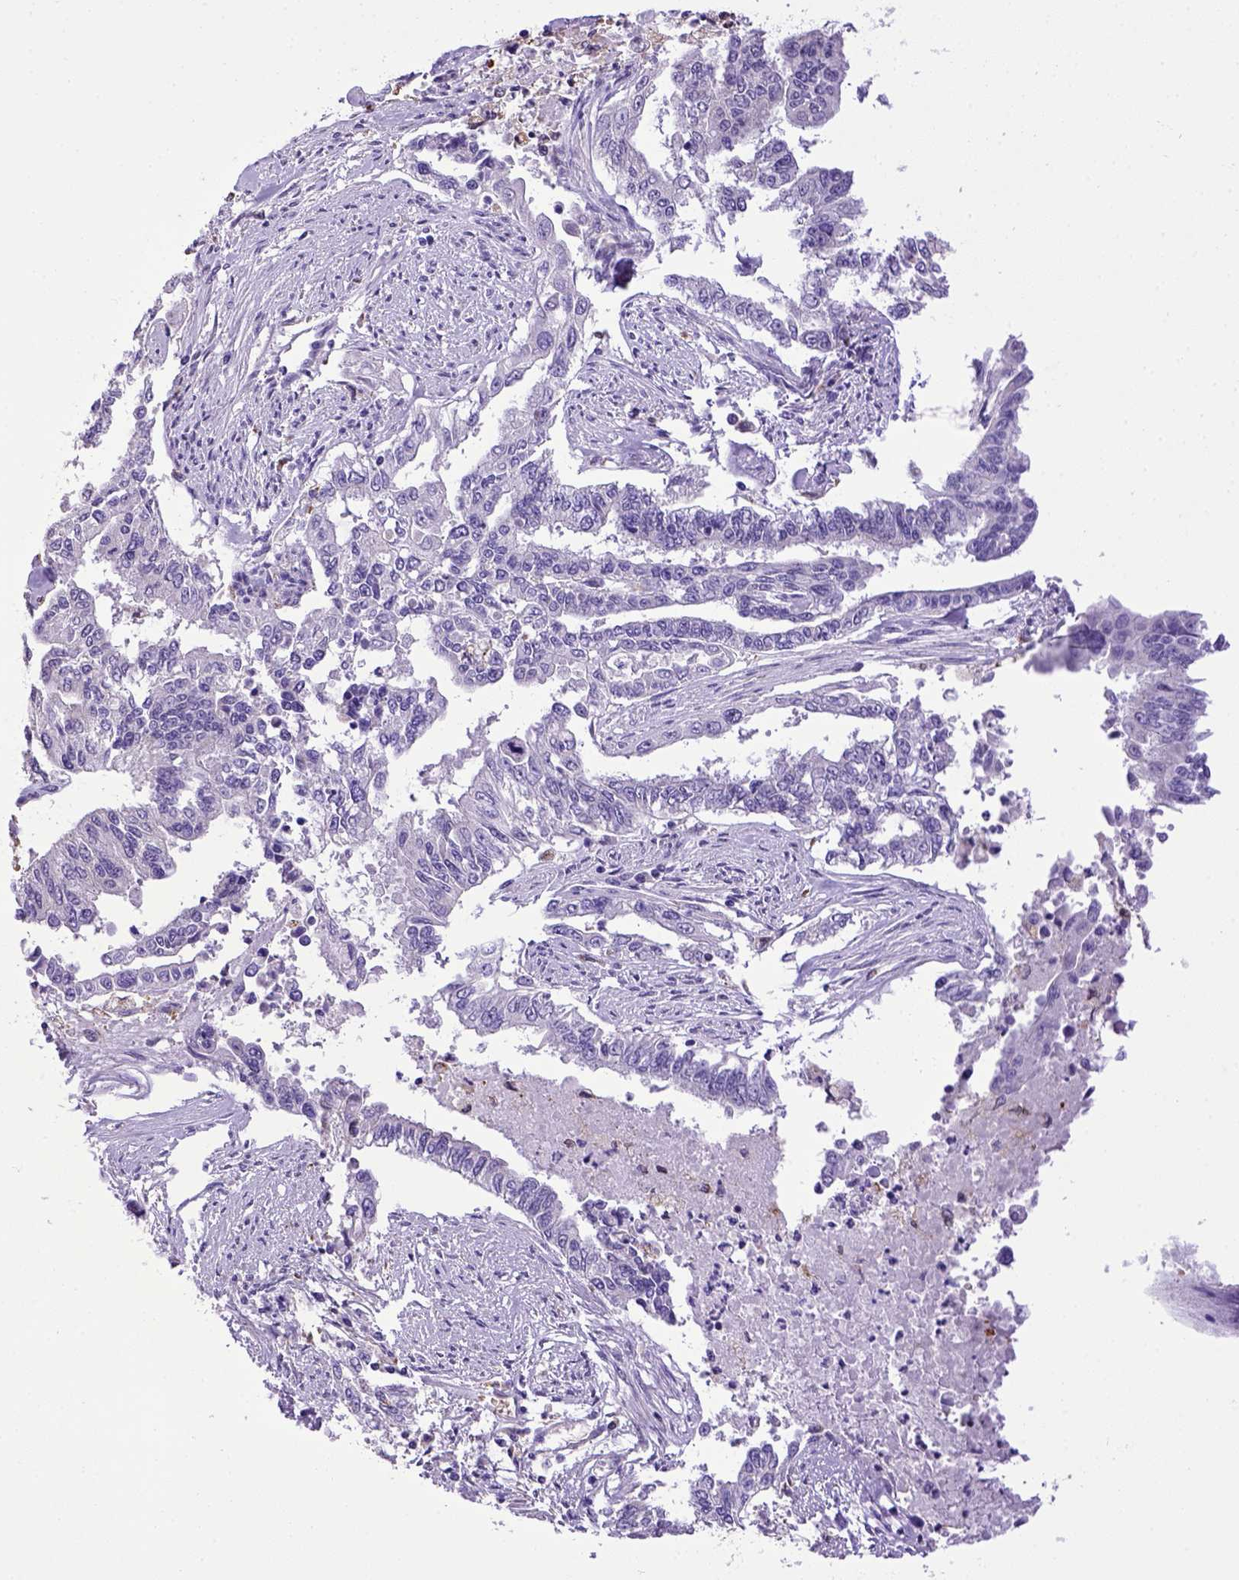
{"staining": {"intensity": "negative", "quantity": "none", "location": "none"}, "tissue": "endometrial cancer", "cell_type": "Tumor cells", "image_type": "cancer", "snomed": [{"axis": "morphology", "description": "Adenocarcinoma, NOS"}, {"axis": "topography", "description": "Uterus"}], "caption": "Immunohistochemical staining of adenocarcinoma (endometrial) exhibits no significant positivity in tumor cells.", "gene": "SPEF1", "patient": {"sex": "female", "age": 59}}